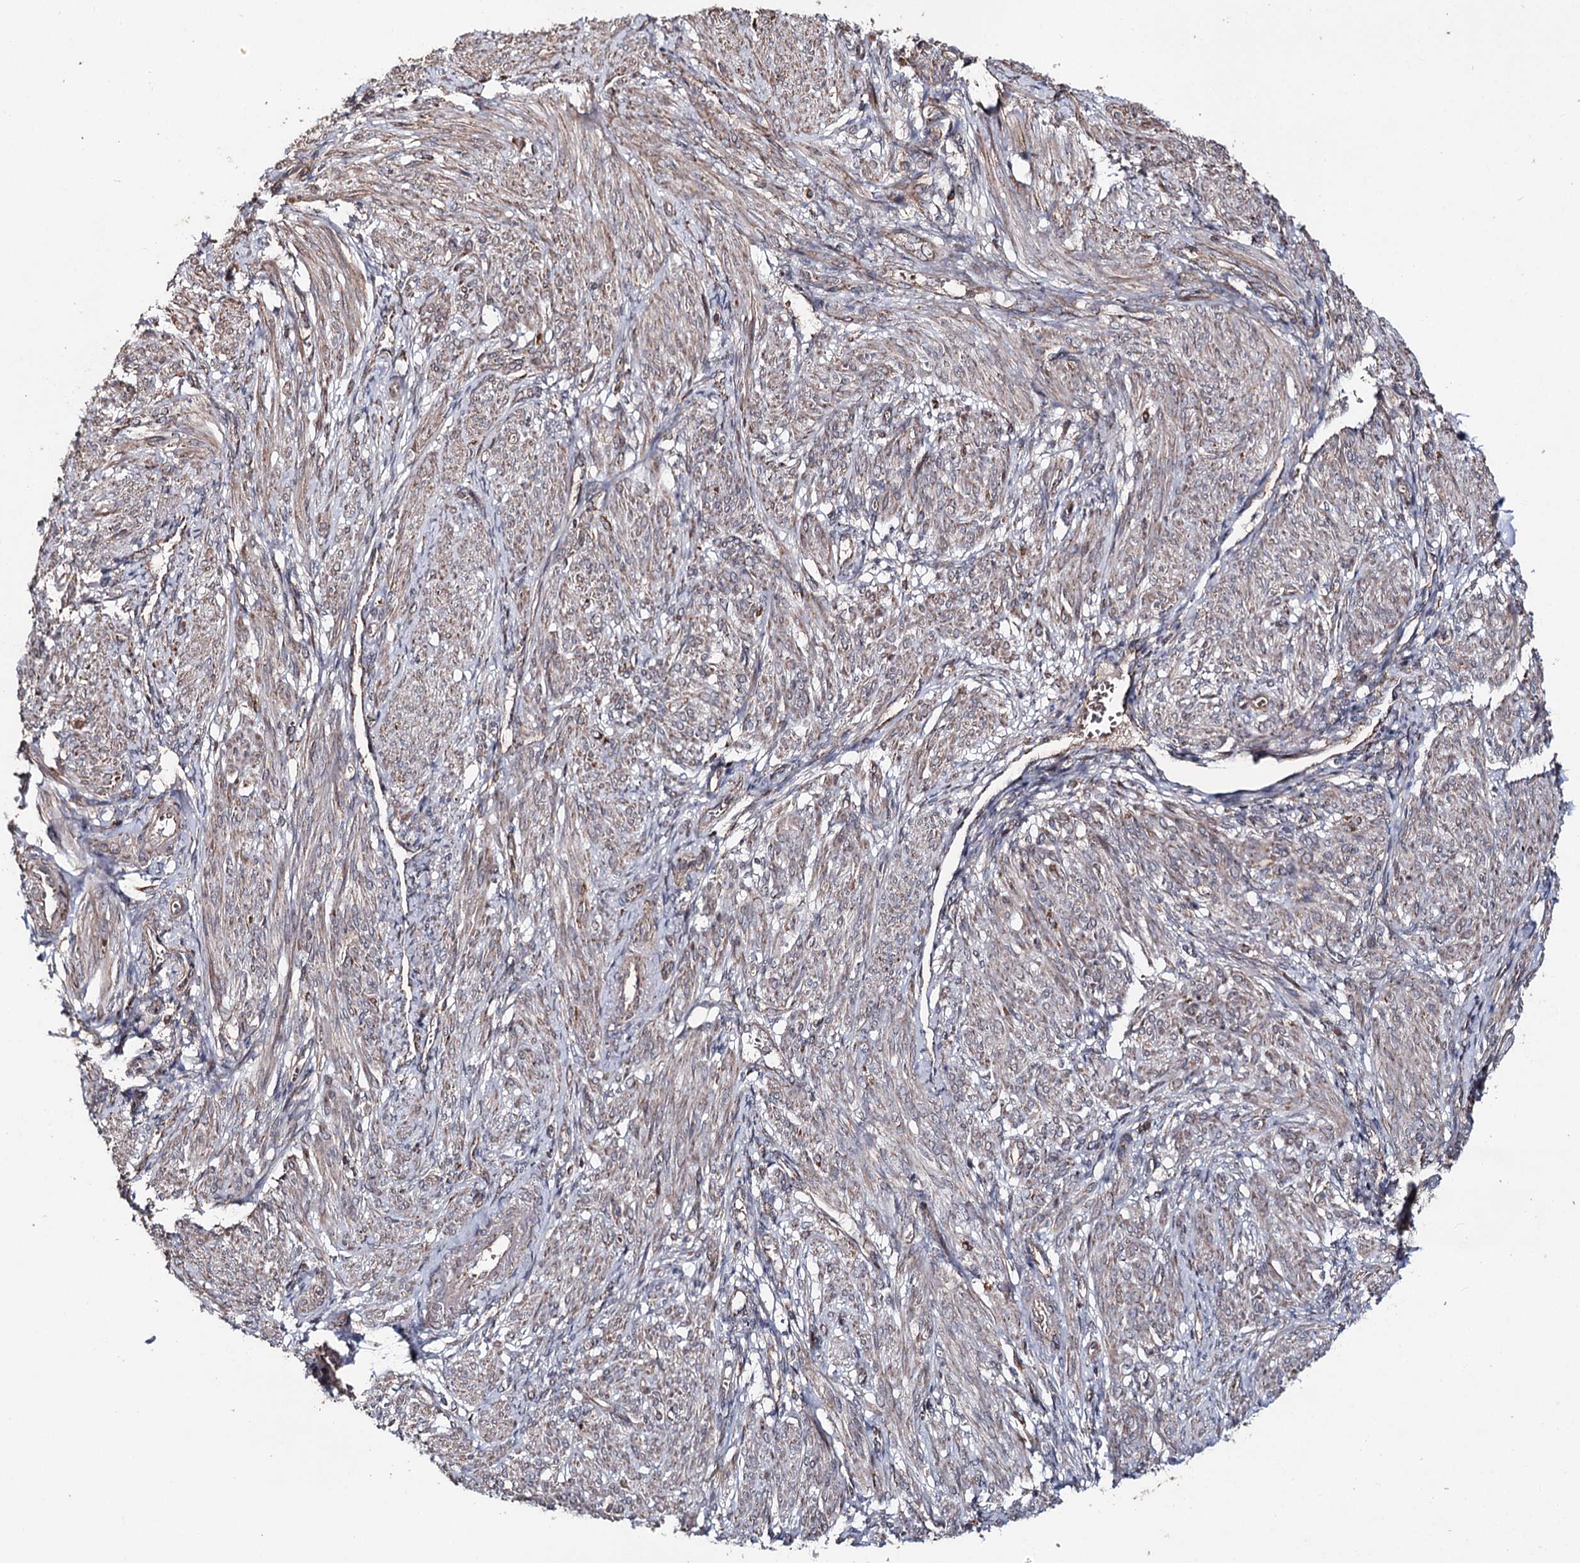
{"staining": {"intensity": "moderate", "quantity": "25%-75%", "location": "cytoplasmic/membranous"}, "tissue": "smooth muscle", "cell_type": "Smooth muscle cells", "image_type": "normal", "snomed": [{"axis": "morphology", "description": "Normal tissue, NOS"}, {"axis": "topography", "description": "Smooth muscle"}], "caption": "Smooth muscle cells exhibit moderate cytoplasmic/membranous positivity in about 25%-75% of cells in normal smooth muscle.", "gene": "MINDY3", "patient": {"sex": "female", "age": 39}}